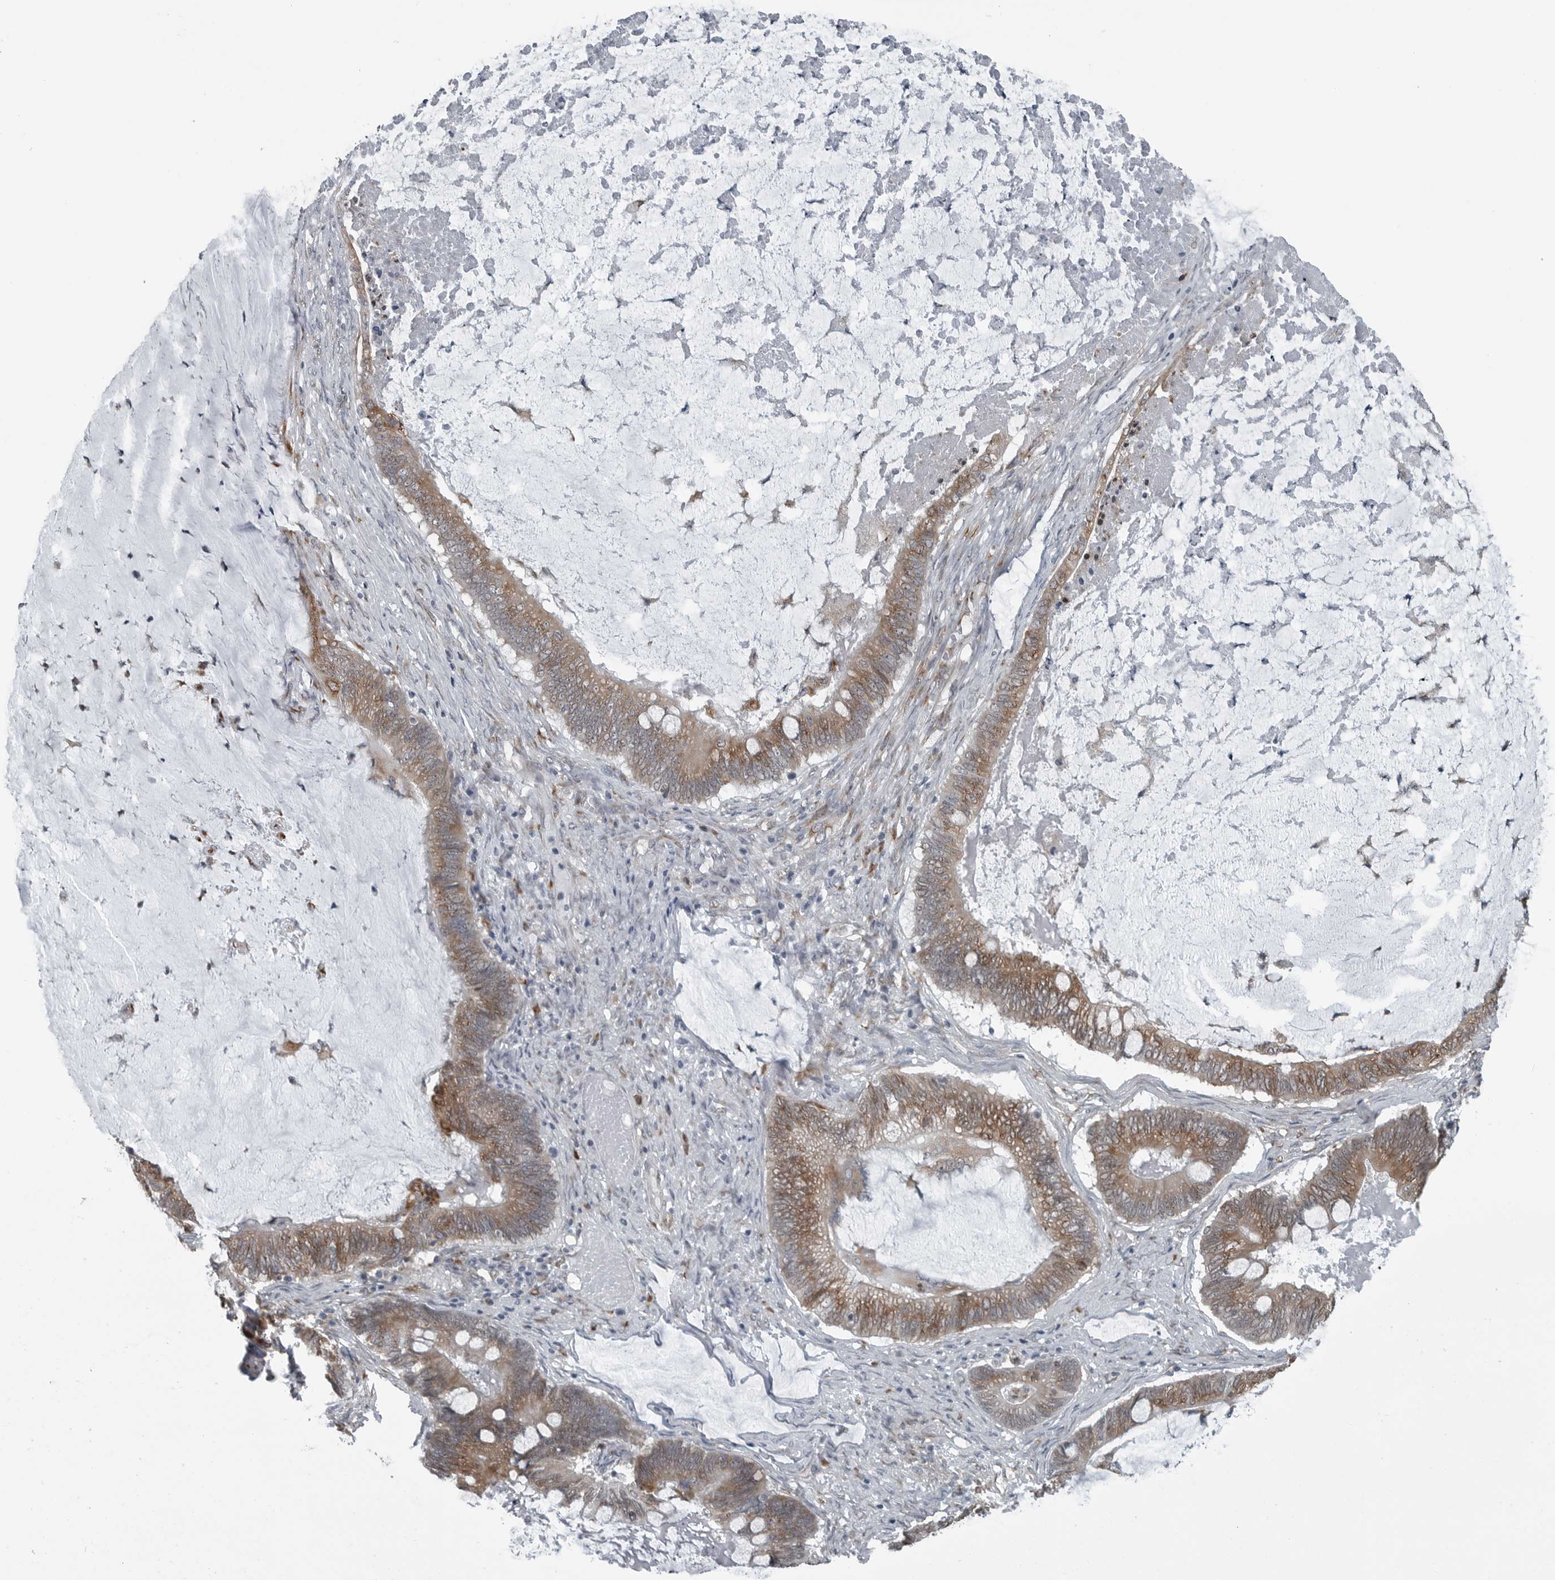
{"staining": {"intensity": "moderate", "quantity": ">75%", "location": "cytoplasmic/membranous"}, "tissue": "ovarian cancer", "cell_type": "Tumor cells", "image_type": "cancer", "snomed": [{"axis": "morphology", "description": "Cystadenocarcinoma, mucinous, NOS"}, {"axis": "topography", "description": "Ovary"}], "caption": "The image shows a brown stain indicating the presence of a protein in the cytoplasmic/membranous of tumor cells in ovarian cancer. The staining is performed using DAB (3,3'-diaminobenzidine) brown chromogen to label protein expression. The nuclei are counter-stained blue using hematoxylin.", "gene": "CEP85", "patient": {"sex": "female", "age": 61}}